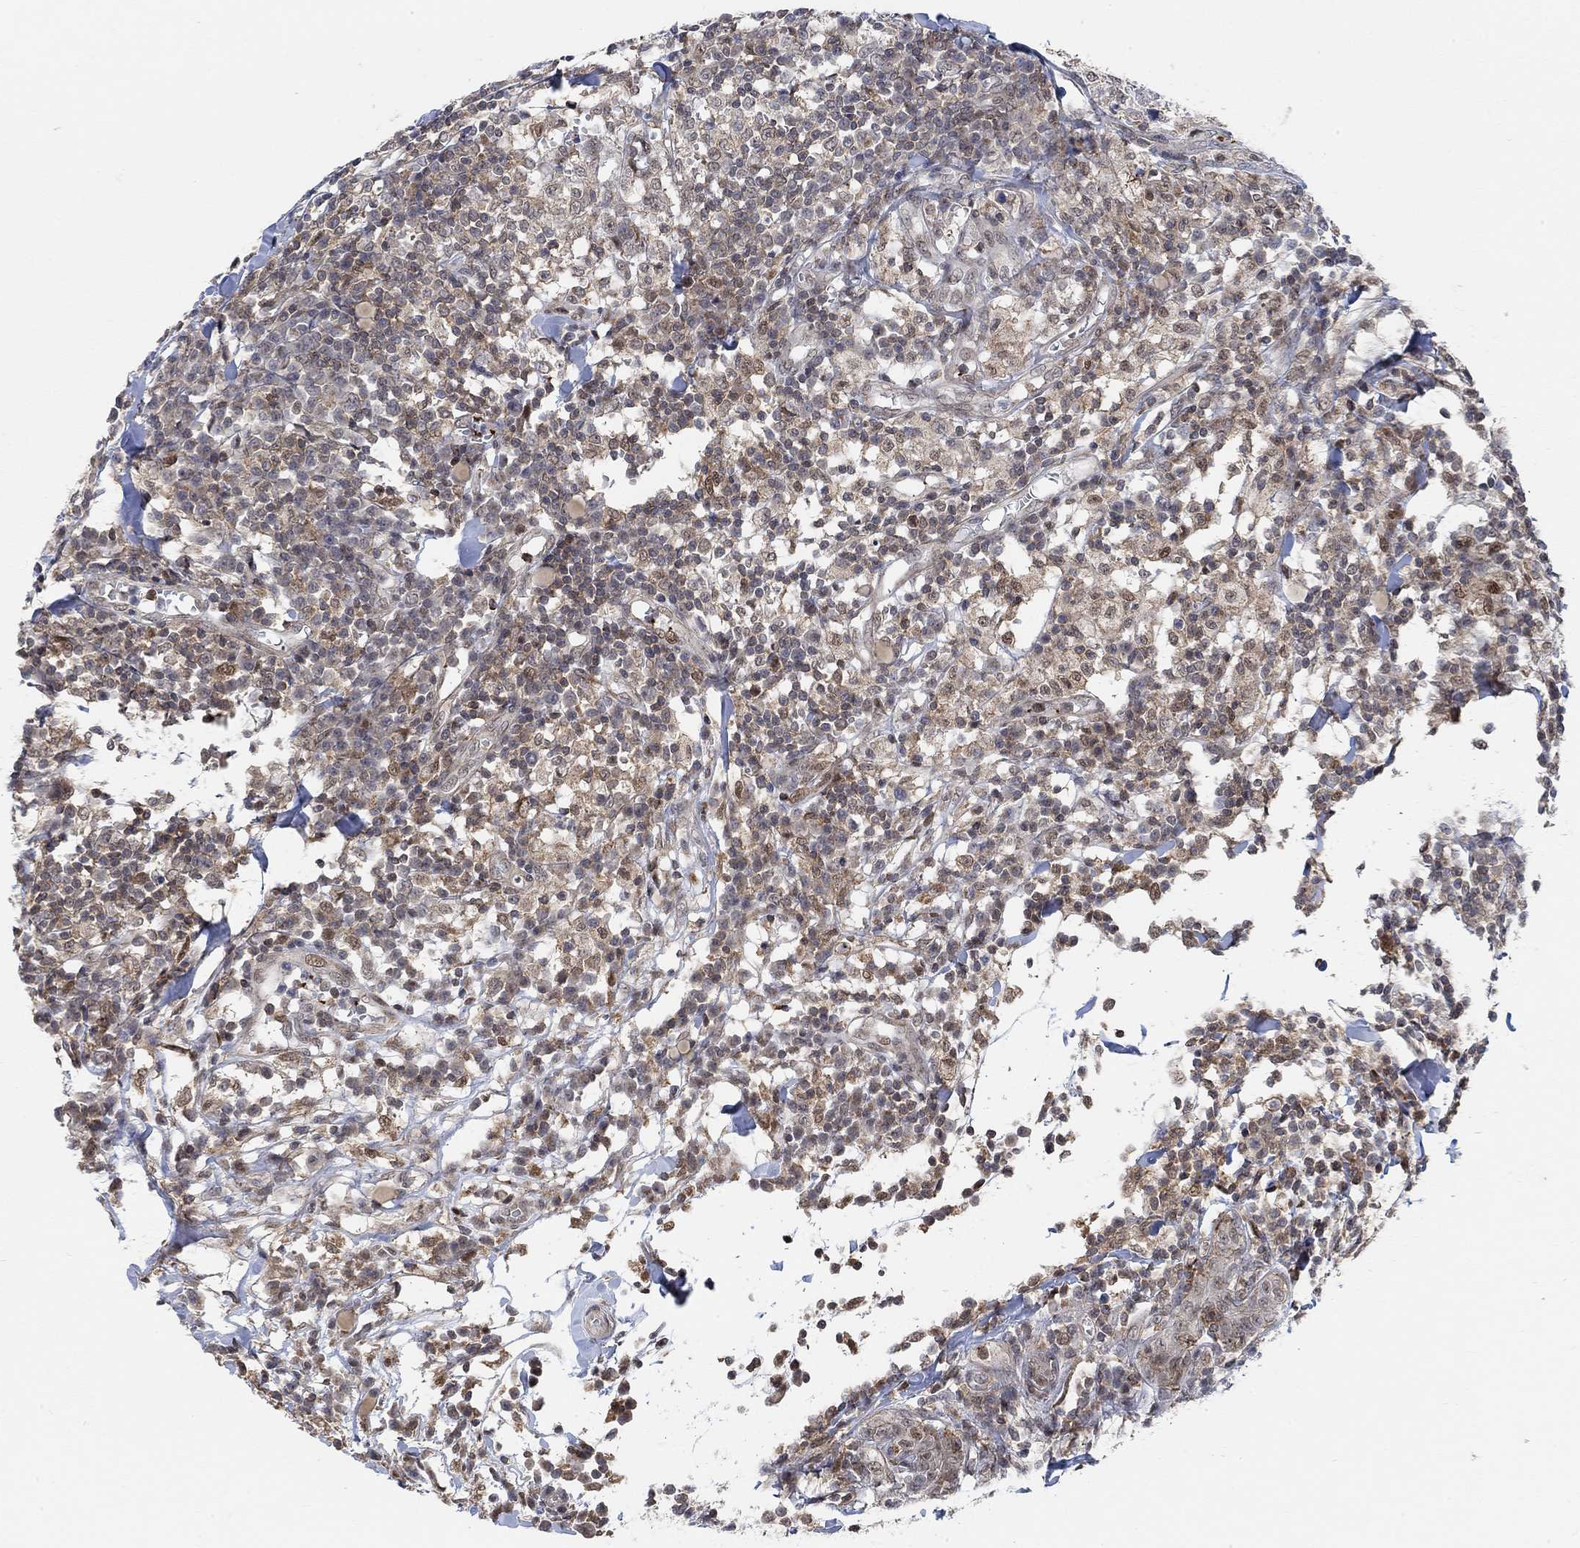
{"staining": {"intensity": "weak", "quantity": "<25%", "location": "nuclear"}, "tissue": "breast cancer", "cell_type": "Tumor cells", "image_type": "cancer", "snomed": [{"axis": "morphology", "description": "Duct carcinoma"}, {"axis": "topography", "description": "Breast"}], "caption": "A high-resolution image shows immunohistochemistry staining of breast intraductal carcinoma, which displays no significant expression in tumor cells.", "gene": "PWWP2B", "patient": {"sex": "female", "age": 30}}